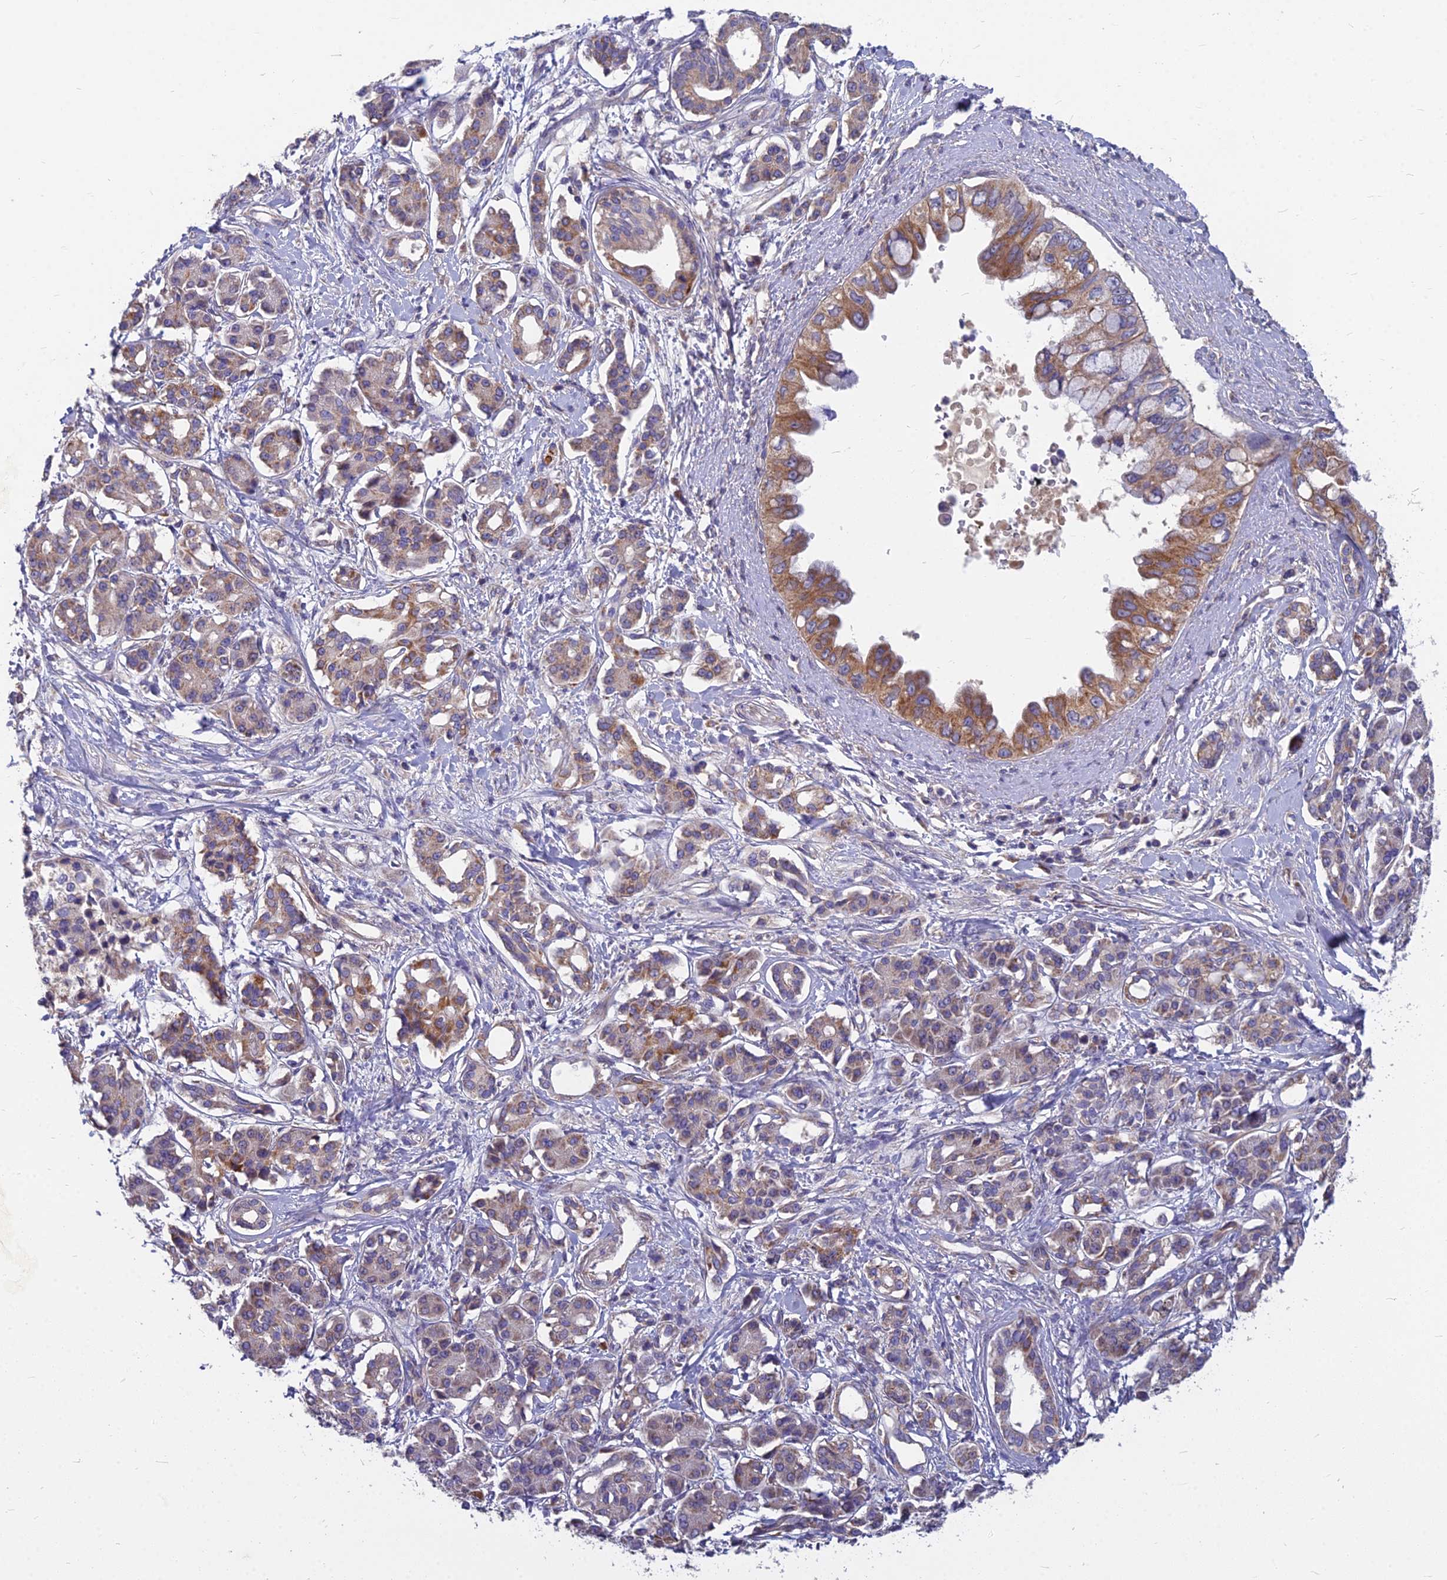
{"staining": {"intensity": "moderate", "quantity": "25%-75%", "location": "cytoplasmic/membranous"}, "tissue": "pancreatic cancer", "cell_type": "Tumor cells", "image_type": "cancer", "snomed": [{"axis": "morphology", "description": "Adenocarcinoma, NOS"}, {"axis": "topography", "description": "Pancreas"}], "caption": "About 25%-75% of tumor cells in human pancreatic cancer (adenocarcinoma) show moderate cytoplasmic/membranous protein staining as visualized by brown immunohistochemical staining.", "gene": "COX20", "patient": {"sex": "female", "age": 56}}